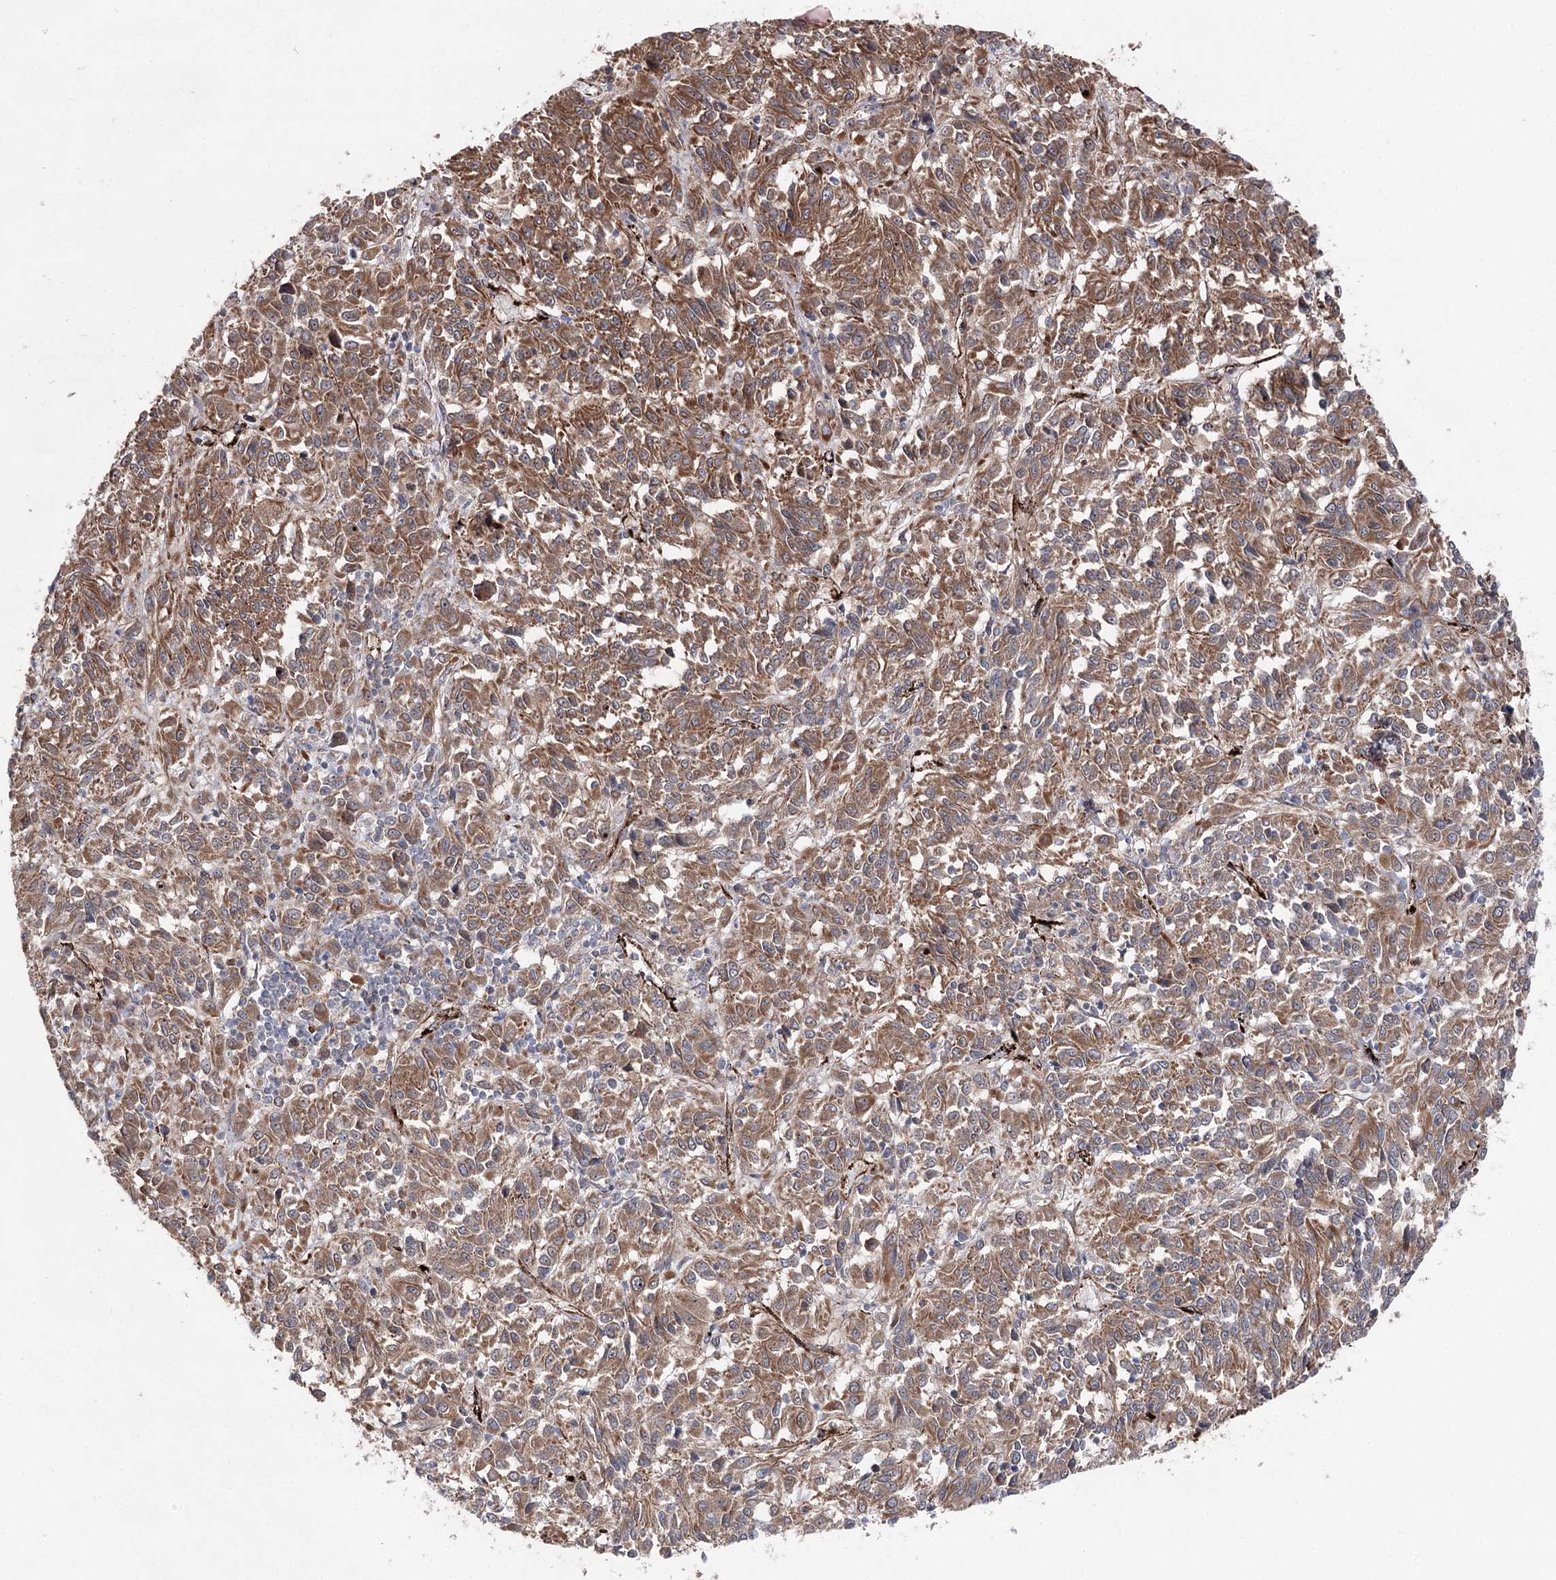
{"staining": {"intensity": "moderate", "quantity": ">75%", "location": "cytoplasmic/membranous"}, "tissue": "melanoma", "cell_type": "Tumor cells", "image_type": "cancer", "snomed": [{"axis": "morphology", "description": "Malignant melanoma, Metastatic site"}, {"axis": "topography", "description": "Lung"}], "caption": "This image exhibits IHC staining of malignant melanoma (metastatic site), with medium moderate cytoplasmic/membranous positivity in approximately >75% of tumor cells.", "gene": "MIB1", "patient": {"sex": "male", "age": 64}}